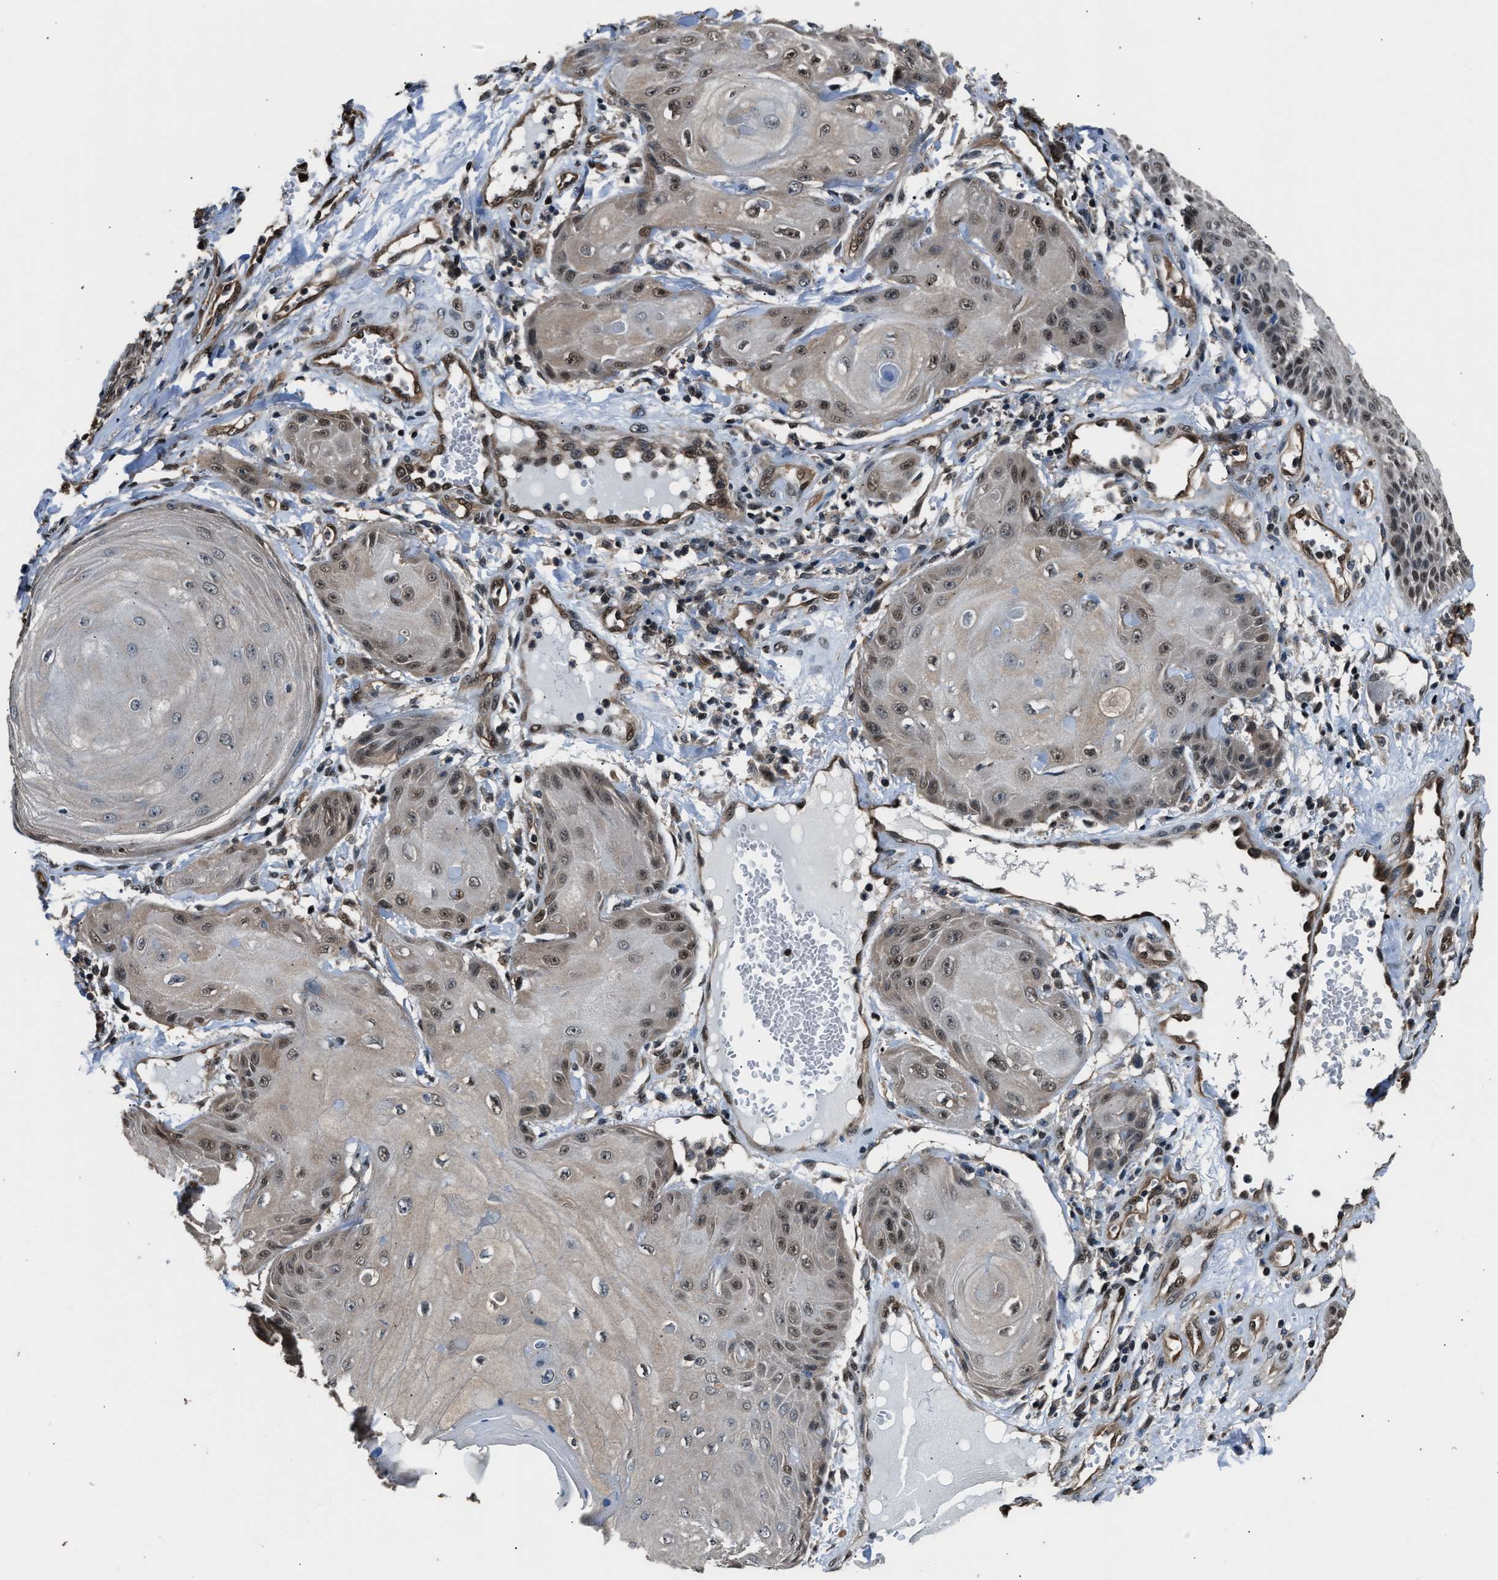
{"staining": {"intensity": "weak", "quantity": "25%-75%", "location": "nuclear"}, "tissue": "skin cancer", "cell_type": "Tumor cells", "image_type": "cancer", "snomed": [{"axis": "morphology", "description": "Squamous cell carcinoma, NOS"}, {"axis": "topography", "description": "Skin"}], "caption": "About 25%-75% of tumor cells in human skin cancer display weak nuclear protein expression as visualized by brown immunohistochemical staining.", "gene": "DFFA", "patient": {"sex": "male", "age": 74}}